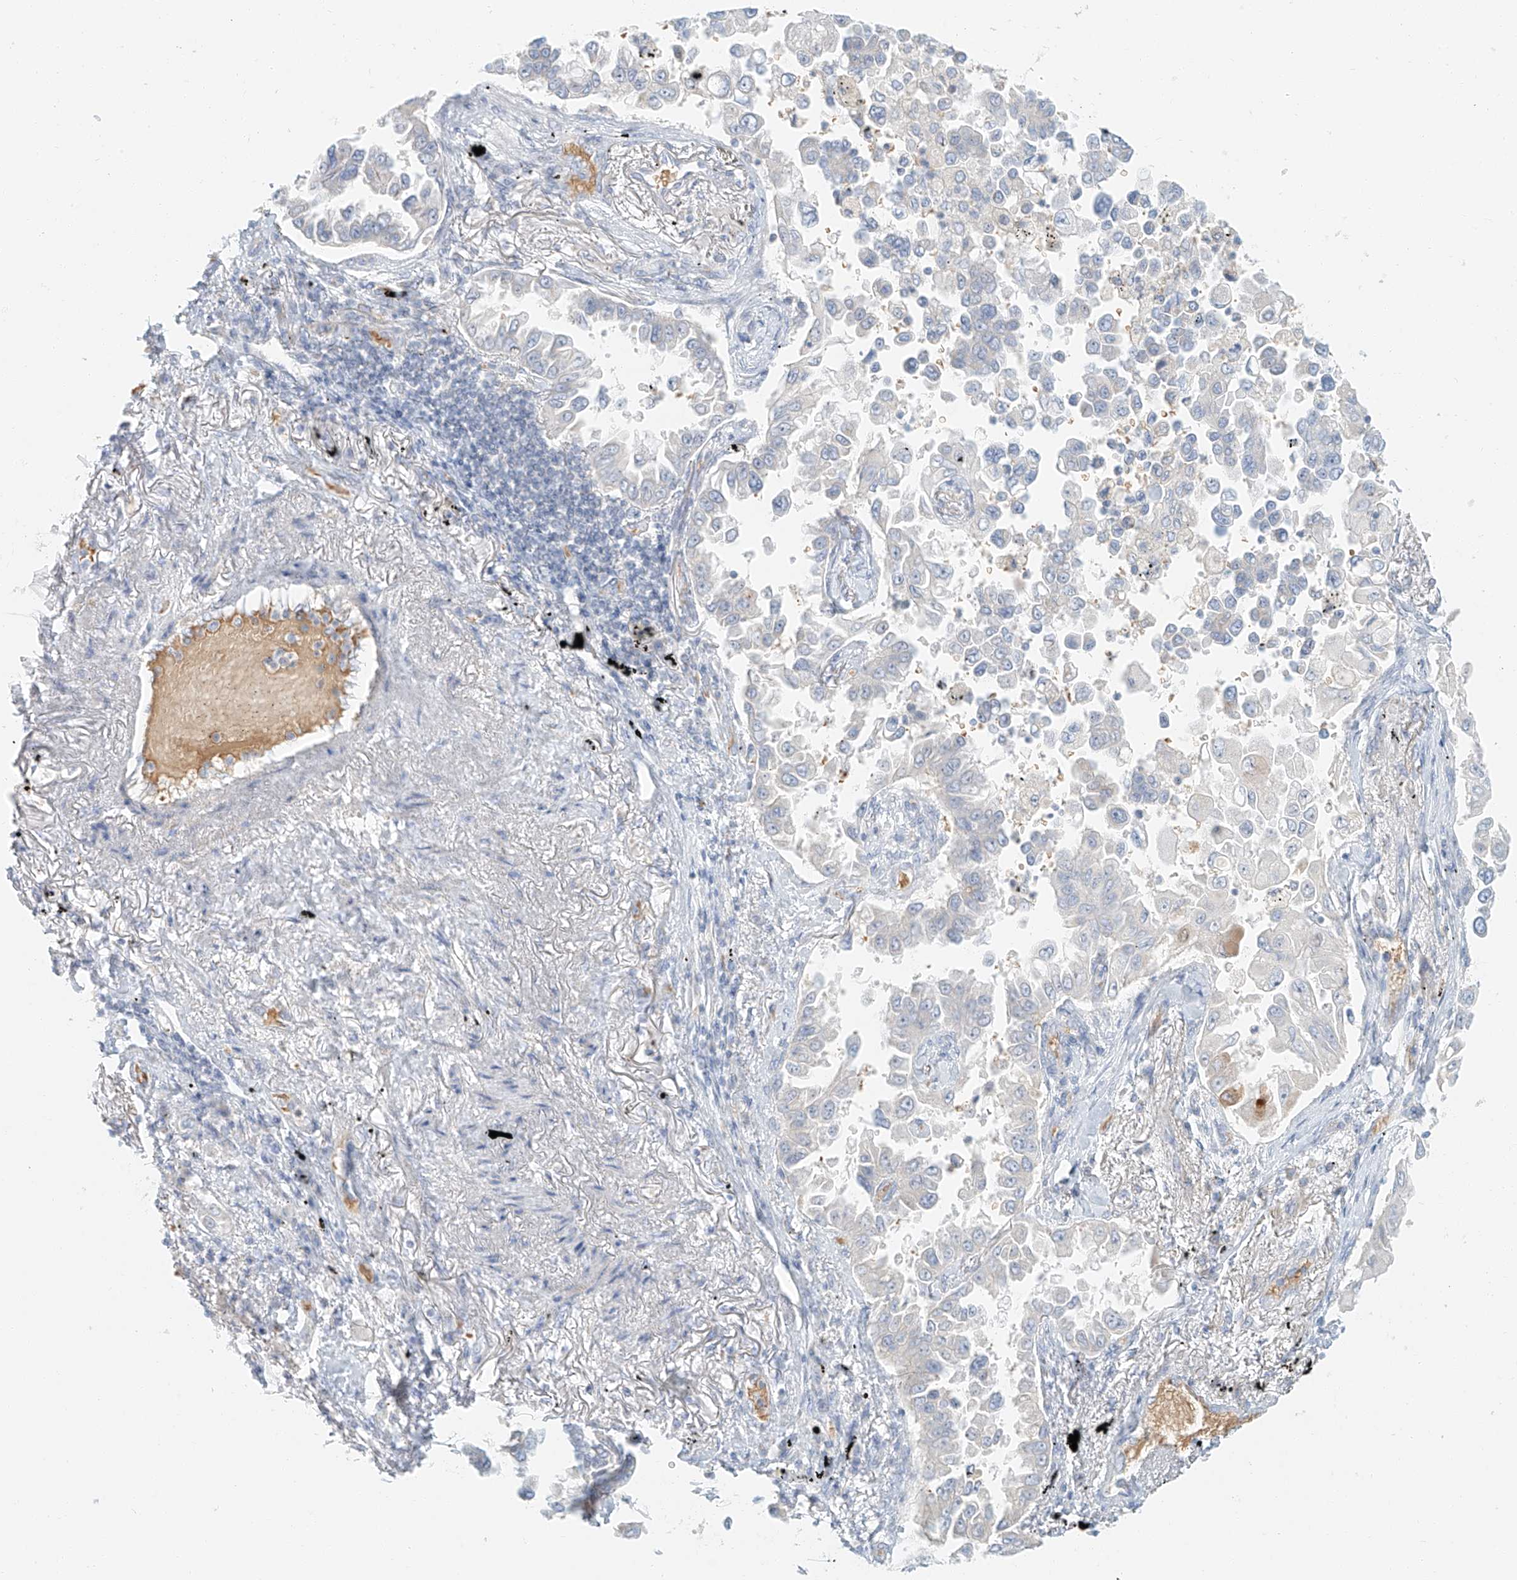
{"staining": {"intensity": "negative", "quantity": "none", "location": "none"}, "tissue": "lung cancer", "cell_type": "Tumor cells", "image_type": "cancer", "snomed": [{"axis": "morphology", "description": "Adenocarcinoma, NOS"}, {"axis": "topography", "description": "Lung"}], "caption": "Tumor cells show no significant expression in adenocarcinoma (lung).", "gene": "PGC", "patient": {"sex": "female", "age": 67}}